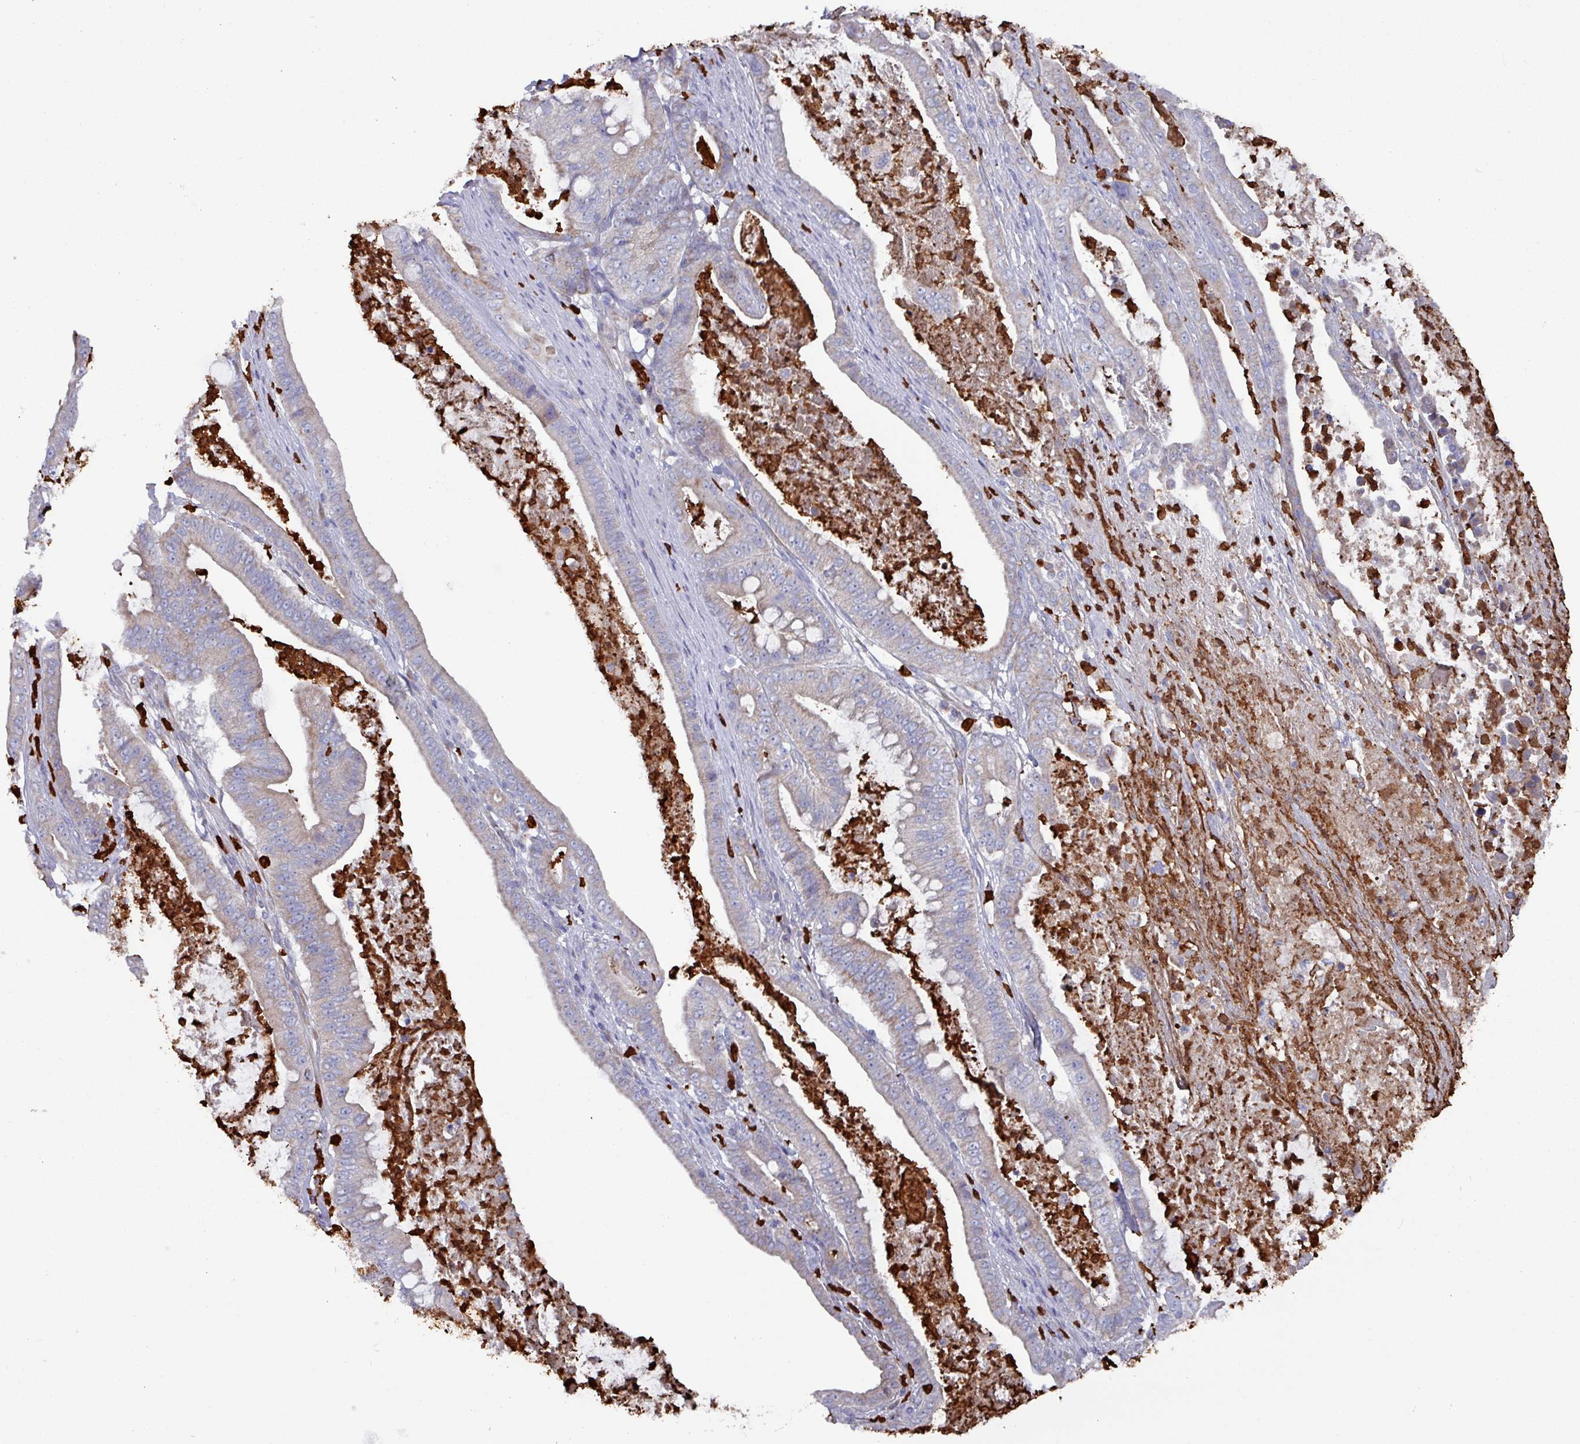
{"staining": {"intensity": "weak", "quantity": "25%-75%", "location": "cytoplasmic/membranous"}, "tissue": "pancreatic cancer", "cell_type": "Tumor cells", "image_type": "cancer", "snomed": [{"axis": "morphology", "description": "Adenocarcinoma, NOS"}, {"axis": "topography", "description": "Pancreas"}], "caption": "Human pancreatic cancer (adenocarcinoma) stained with a brown dye demonstrates weak cytoplasmic/membranous positive positivity in approximately 25%-75% of tumor cells.", "gene": "UQCC2", "patient": {"sex": "male", "age": 71}}